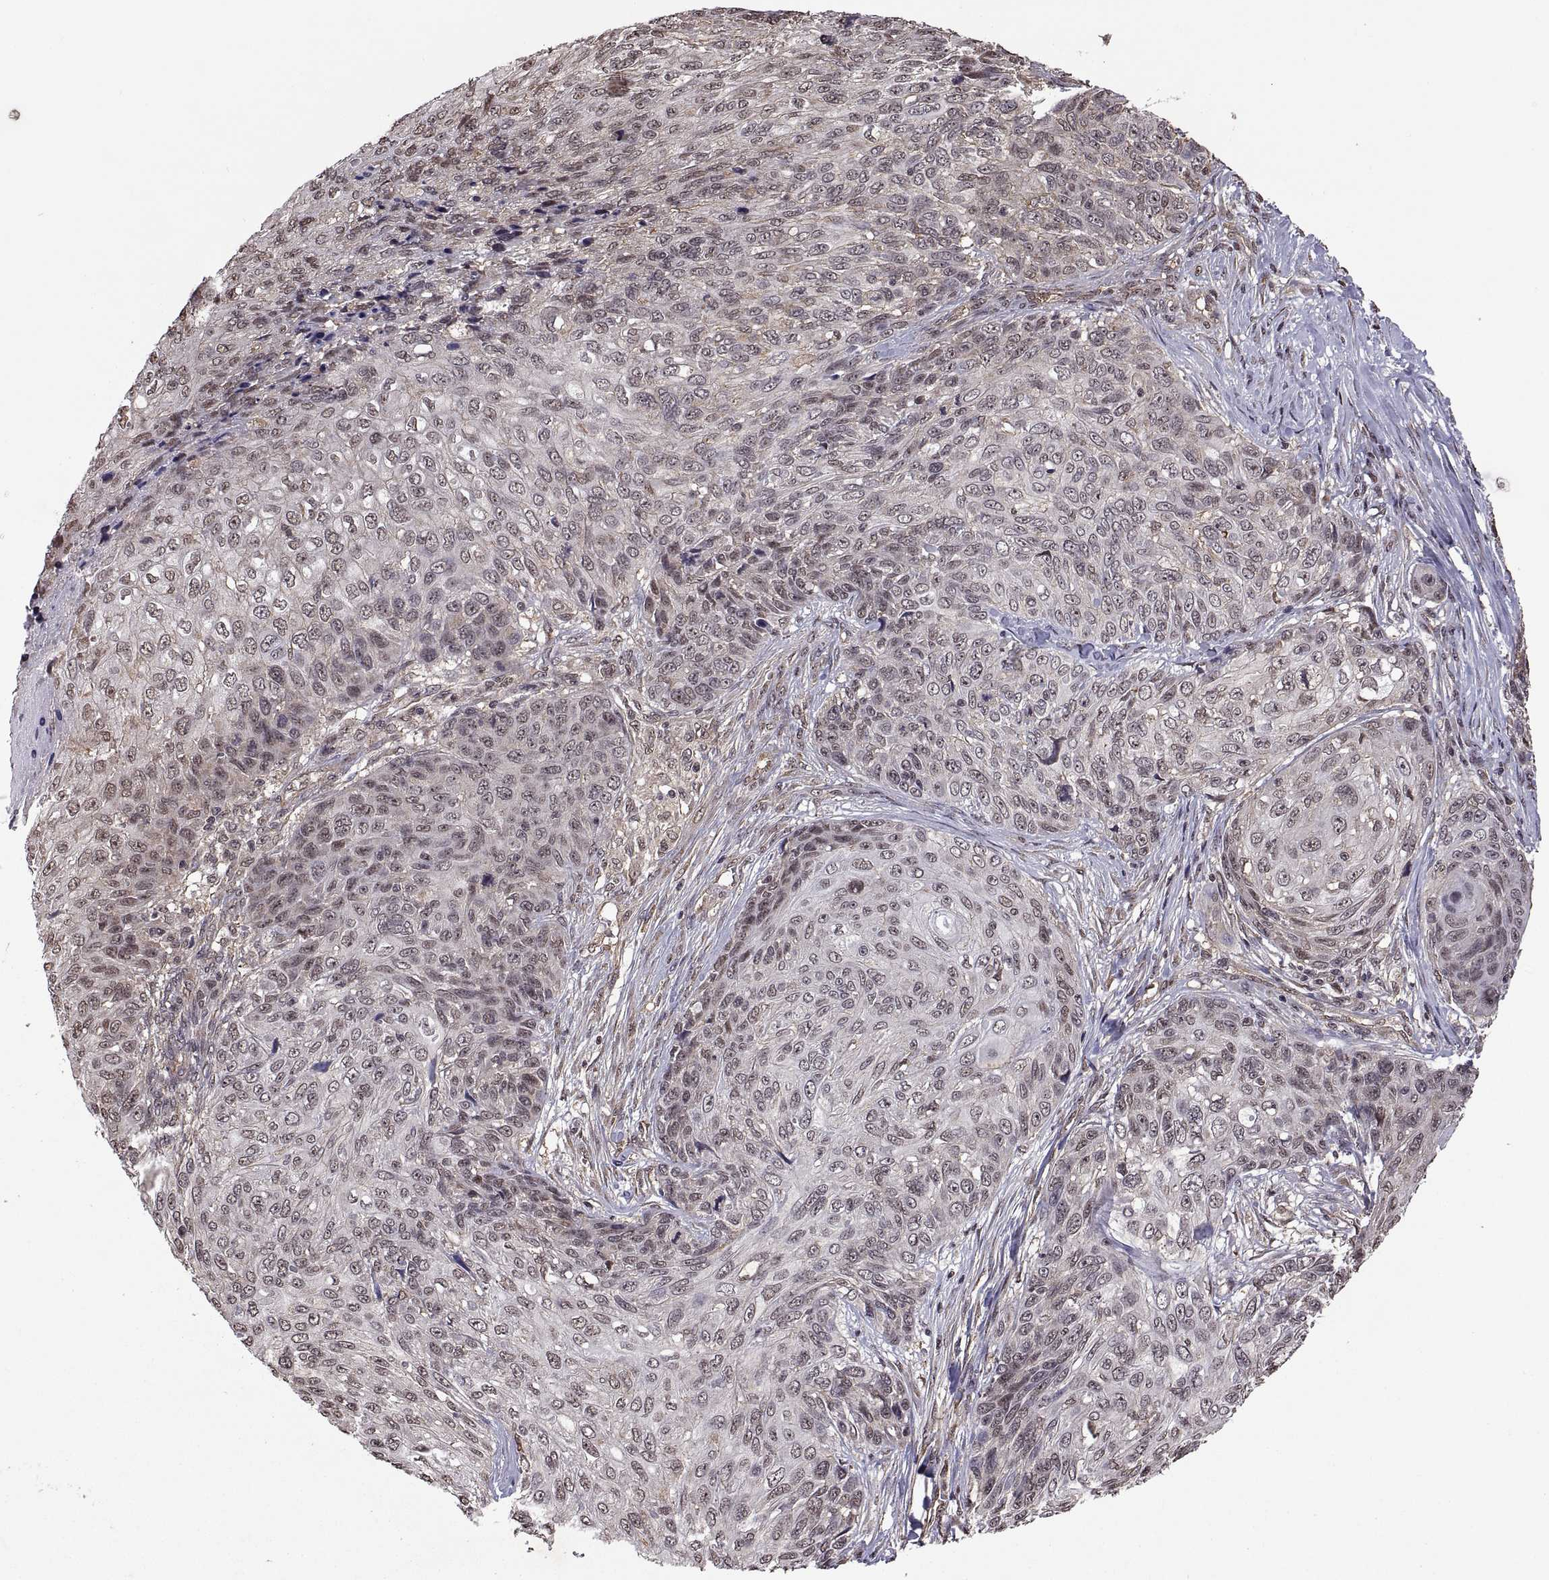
{"staining": {"intensity": "negative", "quantity": "none", "location": "none"}, "tissue": "skin cancer", "cell_type": "Tumor cells", "image_type": "cancer", "snomed": [{"axis": "morphology", "description": "Squamous cell carcinoma, NOS"}, {"axis": "topography", "description": "Skin"}], "caption": "Tumor cells show no significant protein staining in skin cancer (squamous cell carcinoma).", "gene": "ARRB1", "patient": {"sex": "male", "age": 92}}